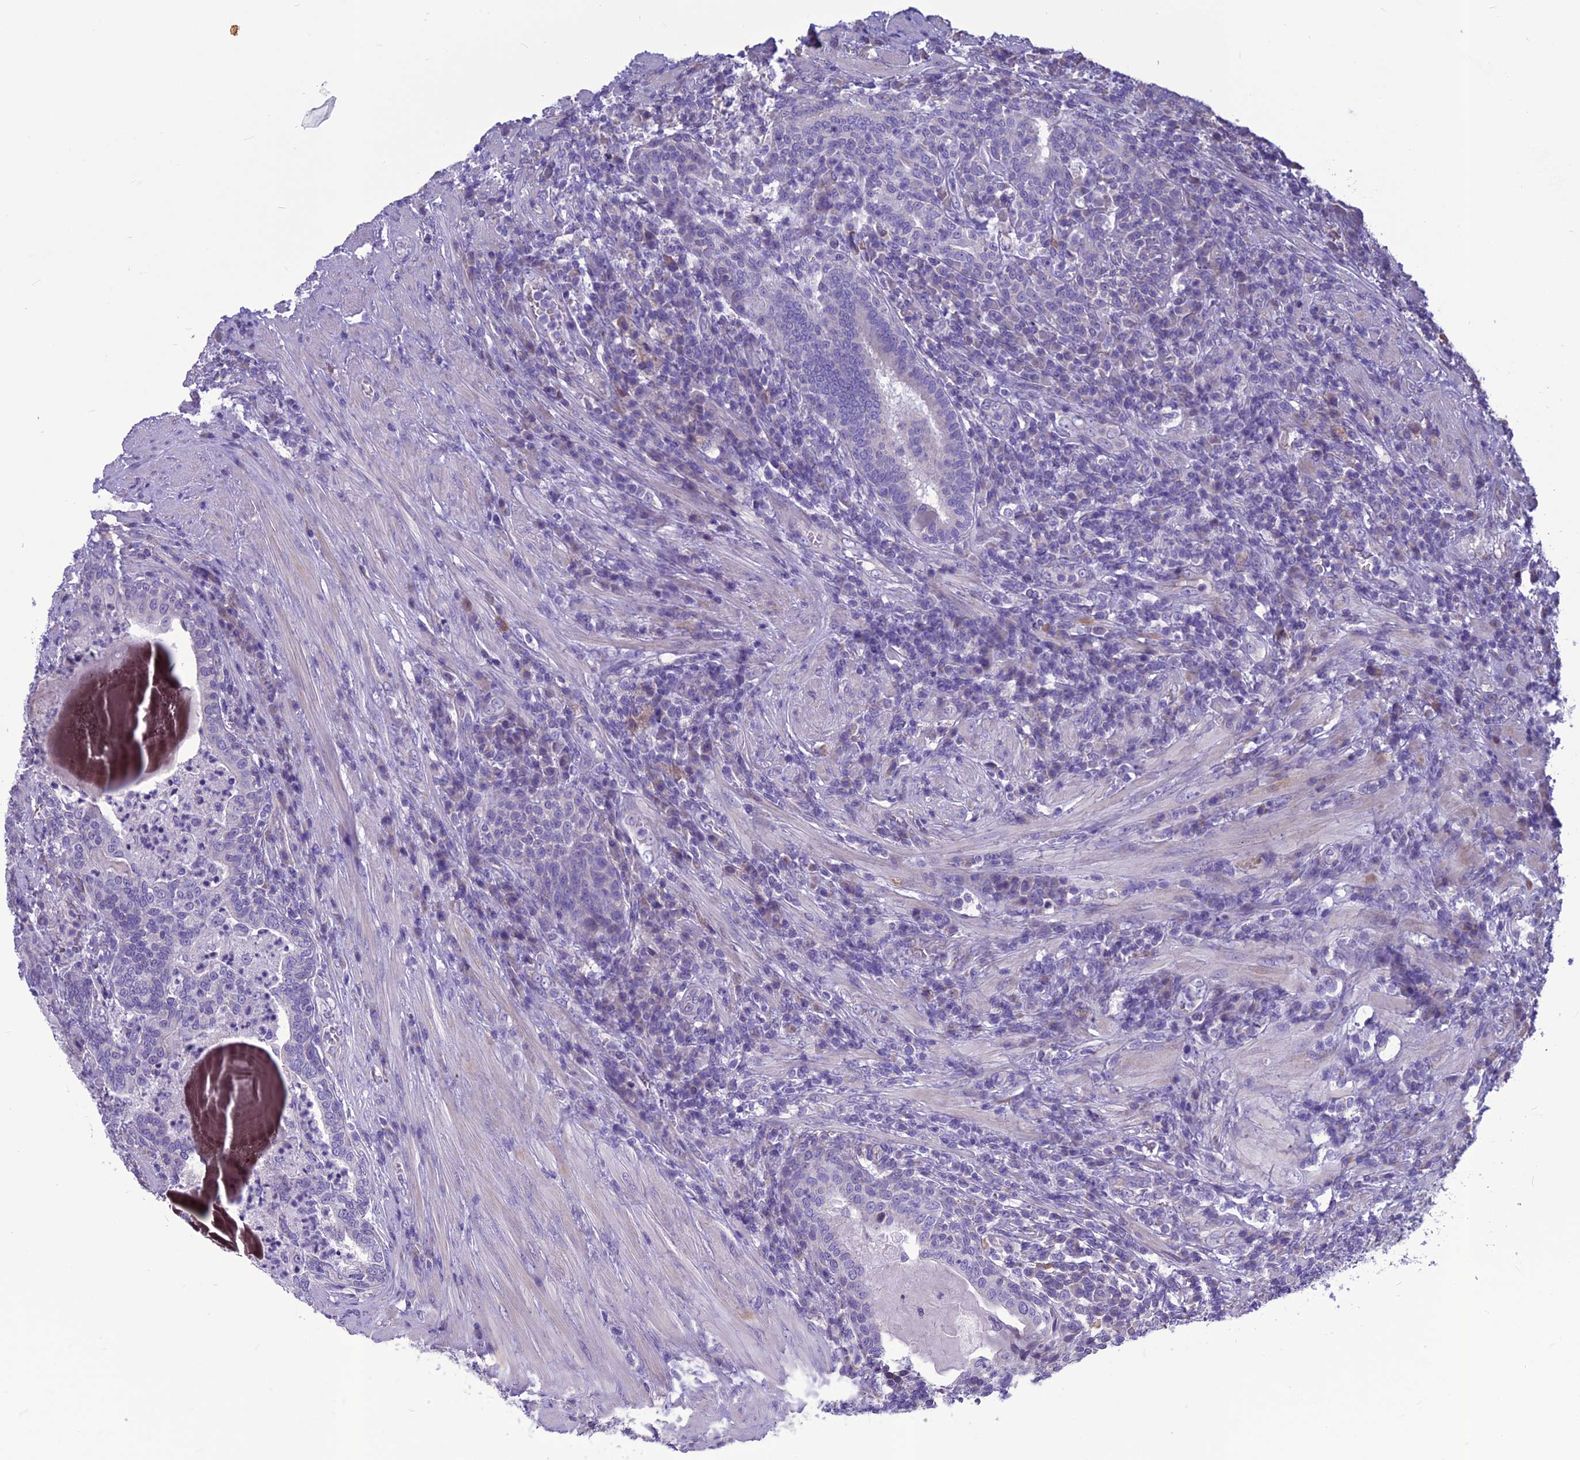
{"staining": {"intensity": "negative", "quantity": "none", "location": "none"}, "tissue": "prostate cancer", "cell_type": "Tumor cells", "image_type": "cancer", "snomed": [{"axis": "morphology", "description": "Adenocarcinoma, Low grade"}, {"axis": "topography", "description": "Prostate"}], "caption": "This is an immunohistochemistry histopathology image of human prostate cancer (low-grade adenocarcinoma). There is no expression in tumor cells.", "gene": "BHMT2", "patient": {"sex": "male", "age": 68}}